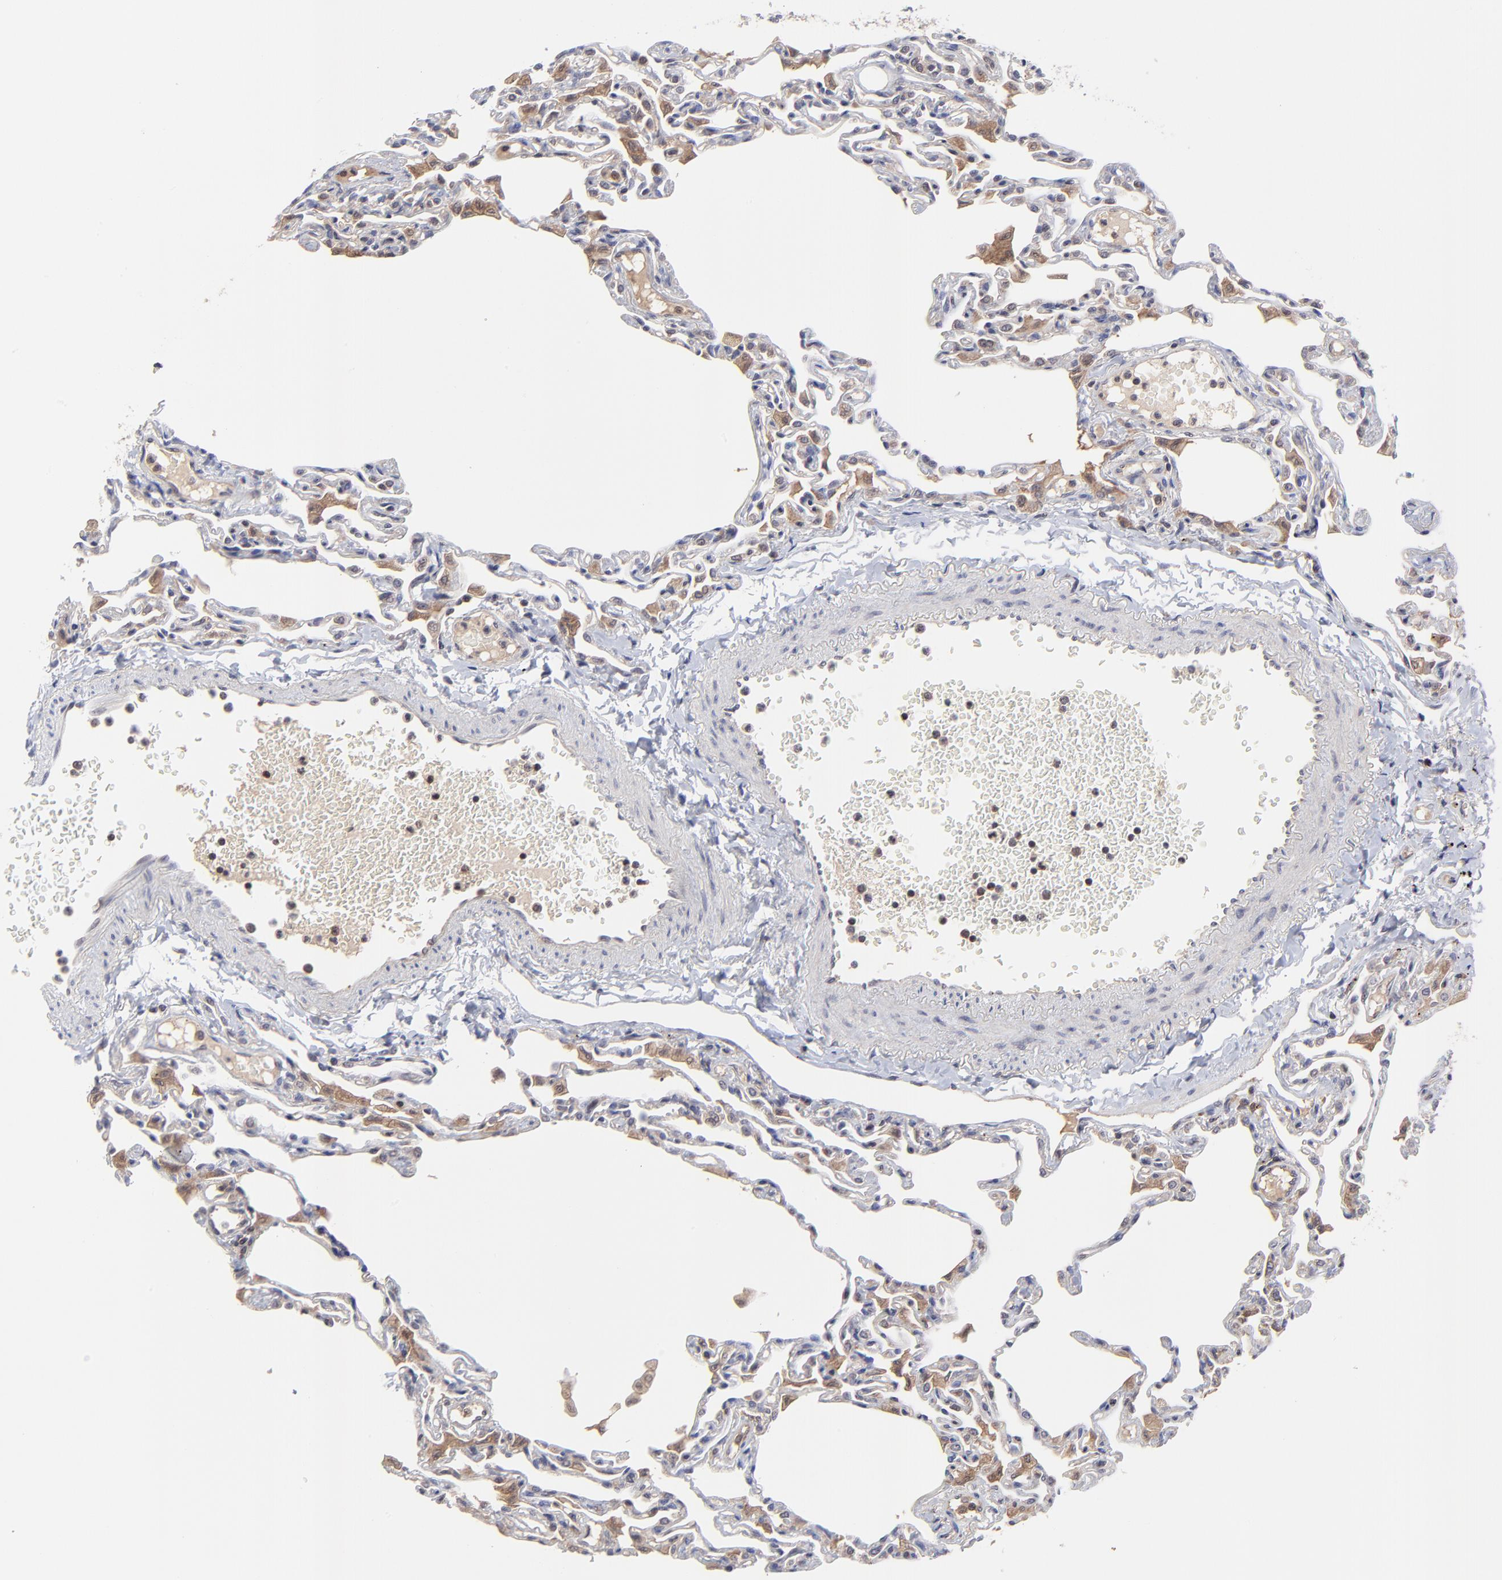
{"staining": {"intensity": "weak", "quantity": "25%-75%", "location": "cytoplasmic/membranous"}, "tissue": "lung", "cell_type": "Alveolar cells", "image_type": "normal", "snomed": [{"axis": "morphology", "description": "Normal tissue, NOS"}, {"axis": "topography", "description": "Lung"}], "caption": "There is low levels of weak cytoplasmic/membranous positivity in alveolar cells of unremarkable lung, as demonstrated by immunohistochemical staining (brown color).", "gene": "UBE2L6", "patient": {"sex": "female", "age": 49}}